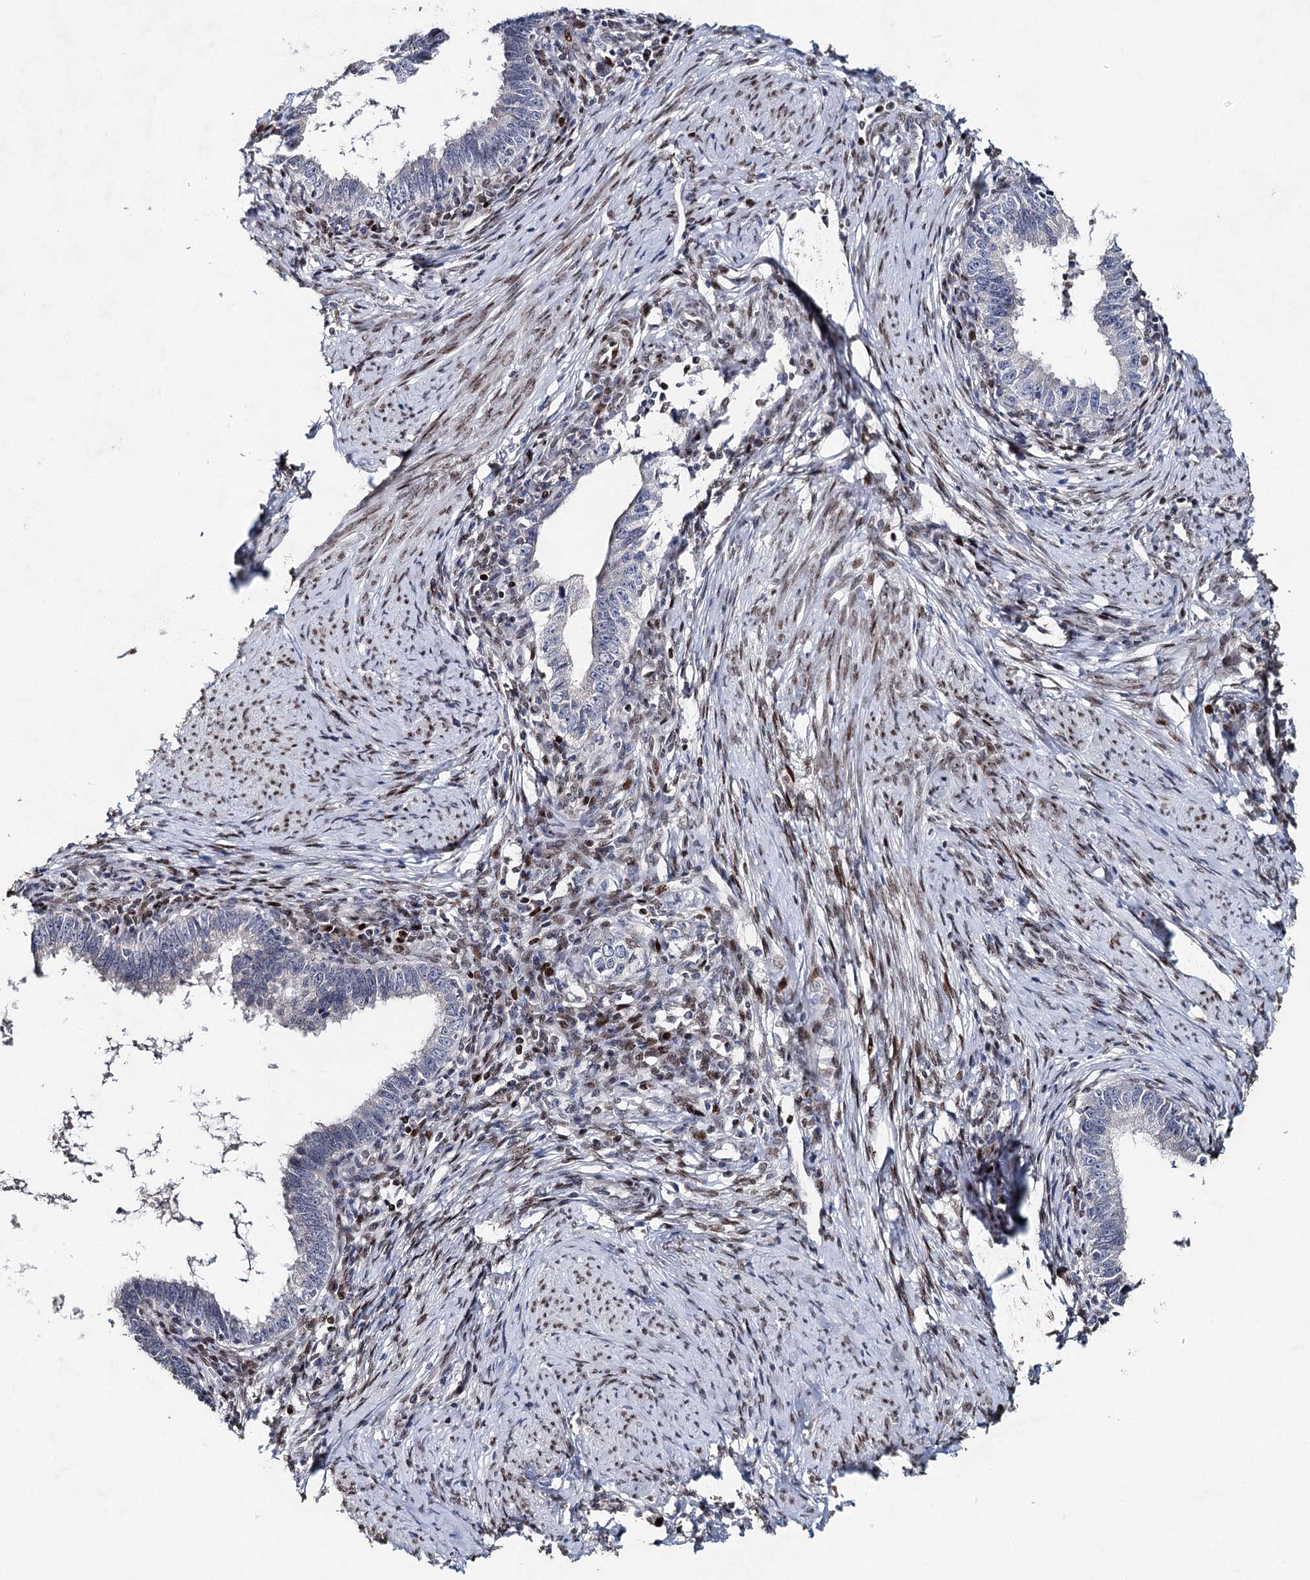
{"staining": {"intensity": "negative", "quantity": "none", "location": "none"}, "tissue": "cervical cancer", "cell_type": "Tumor cells", "image_type": "cancer", "snomed": [{"axis": "morphology", "description": "Adenocarcinoma, NOS"}, {"axis": "topography", "description": "Cervix"}], "caption": "The histopathology image exhibits no staining of tumor cells in cervical cancer.", "gene": "FRMD4A", "patient": {"sex": "female", "age": 36}}